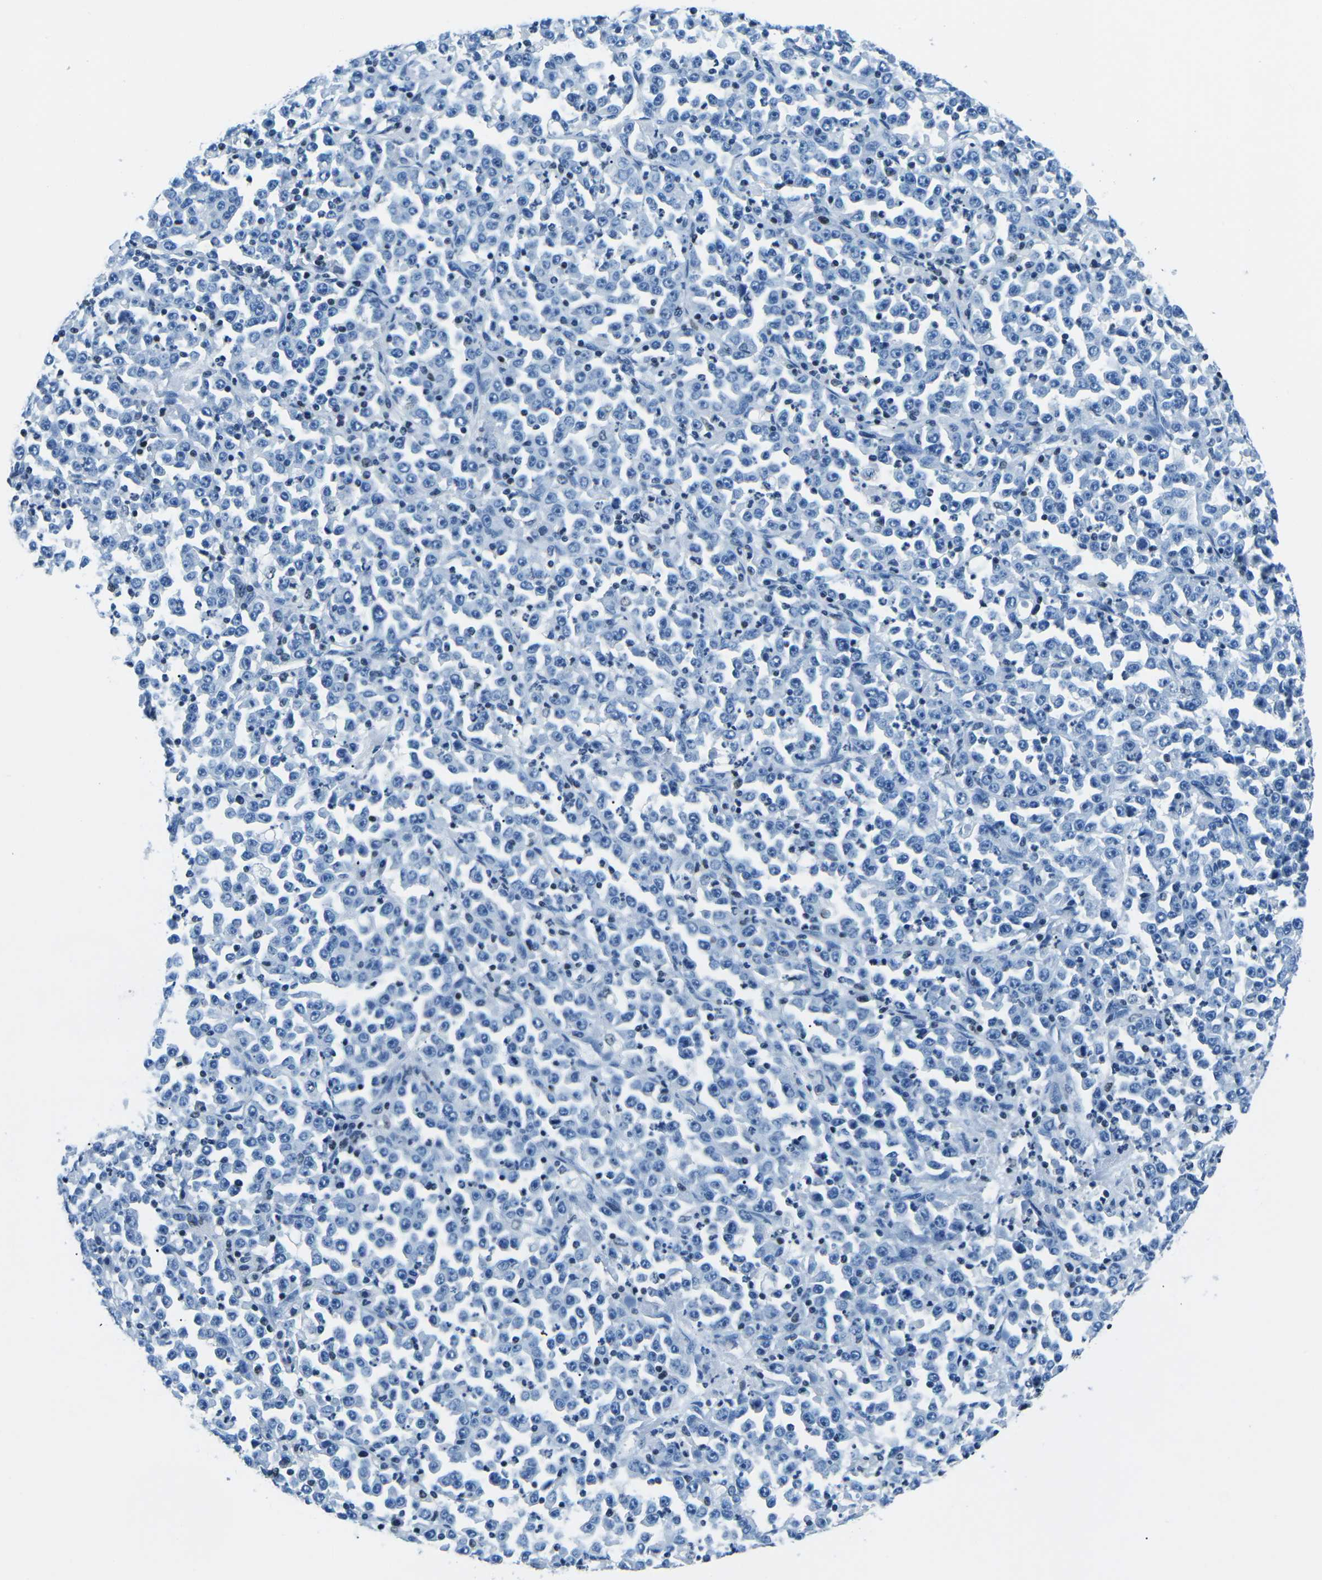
{"staining": {"intensity": "negative", "quantity": "none", "location": "none"}, "tissue": "stomach cancer", "cell_type": "Tumor cells", "image_type": "cancer", "snomed": [{"axis": "morphology", "description": "Normal tissue, NOS"}, {"axis": "morphology", "description": "Adenocarcinoma, NOS"}, {"axis": "topography", "description": "Stomach, upper"}, {"axis": "topography", "description": "Stomach"}], "caption": "Adenocarcinoma (stomach) was stained to show a protein in brown. There is no significant staining in tumor cells.", "gene": "CELF2", "patient": {"sex": "male", "age": 59}}